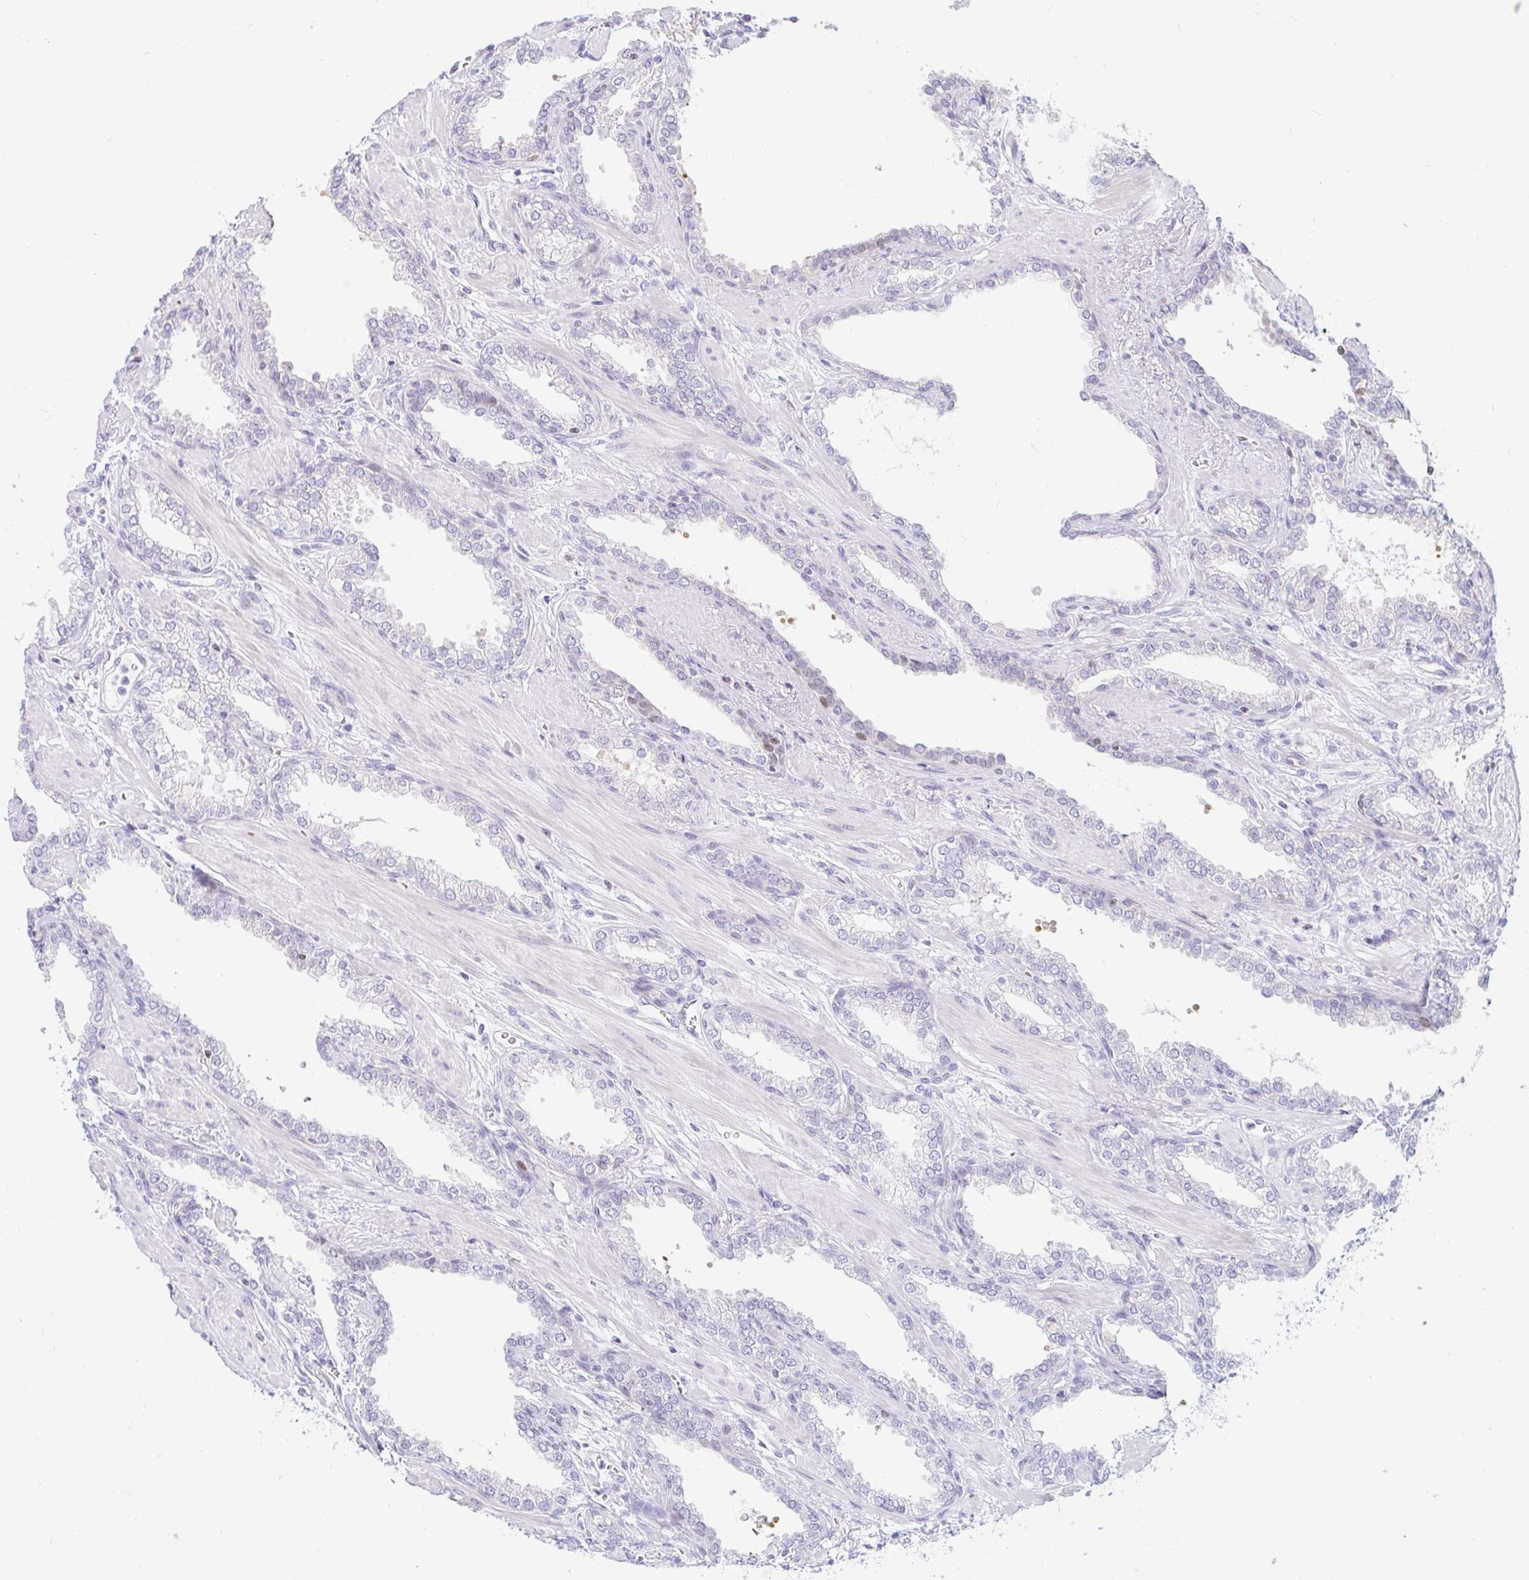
{"staining": {"intensity": "negative", "quantity": "none", "location": "none"}, "tissue": "prostate cancer", "cell_type": "Tumor cells", "image_type": "cancer", "snomed": [{"axis": "morphology", "description": "Adenocarcinoma, High grade"}, {"axis": "topography", "description": "Prostate"}], "caption": "High magnification brightfield microscopy of high-grade adenocarcinoma (prostate) stained with DAB (3,3'-diaminobenzidine) (brown) and counterstained with hematoxylin (blue): tumor cells show no significant expression. (DAB immunohistochemistry with hematoxylin counter stain).", "gene": "CAPSL", "patient": {"sex": "male", "age": 60}}